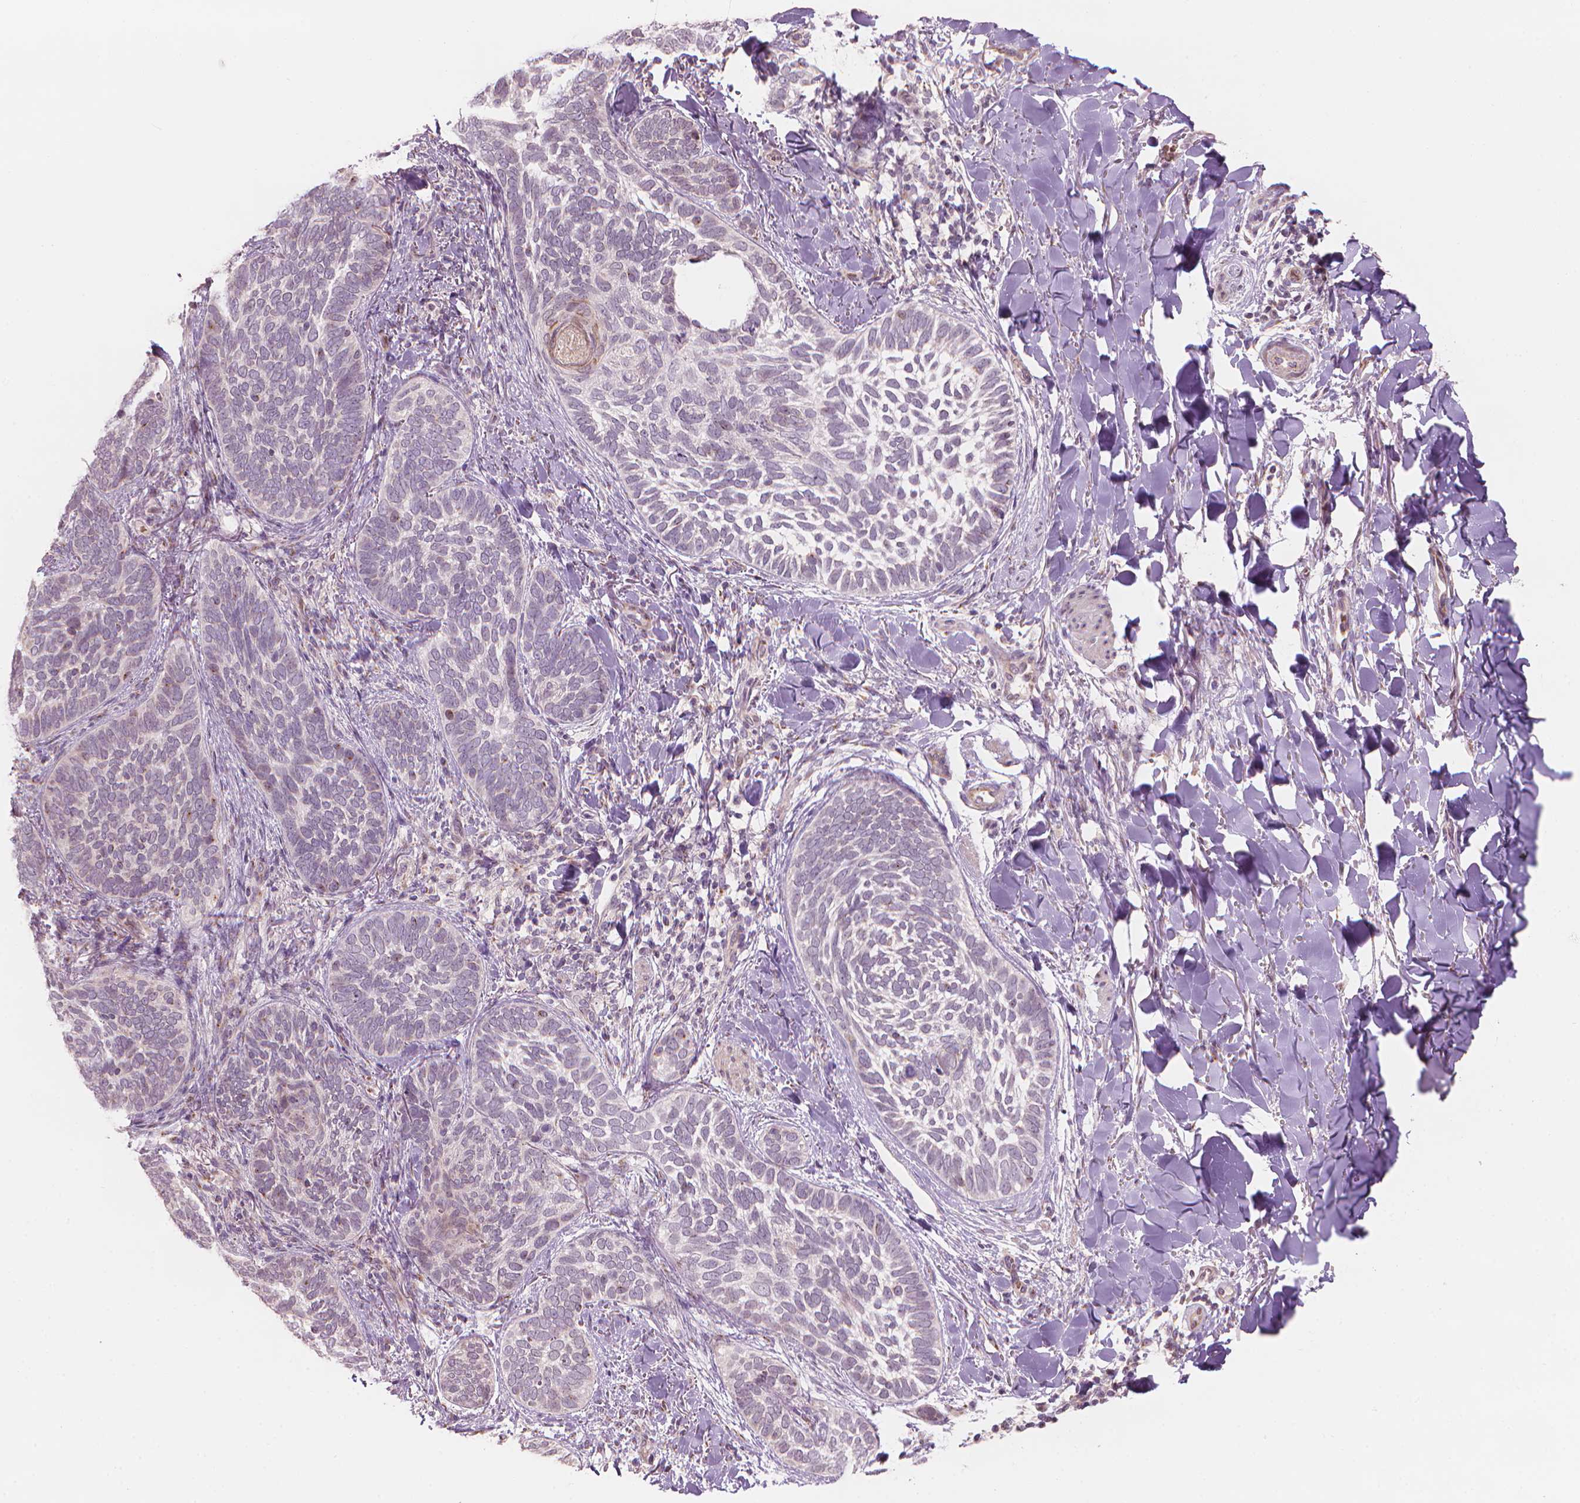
{"staining": {"intensity": "negative", "quantity": "none", "location": "none"}, "tissue": "skin cancer", "cell_type": "Tumor cells", "image_type": "cancer", "snomed": [{"axis": "morphology", "description": "Normal tissue, NOS"}, {"axis": "morphology", "description": "Basal cell carcinoma"}, {"axis": "topography", "description": "Skin"}], "caption": "Tumor cells show no significant staining in skin cancer. (DAB immunohistochemistry (IHC) visualized using brightfield microscopy, high magnification).", "gene": "IFFO1", "patient": {"sex": "male", "age": 46}}